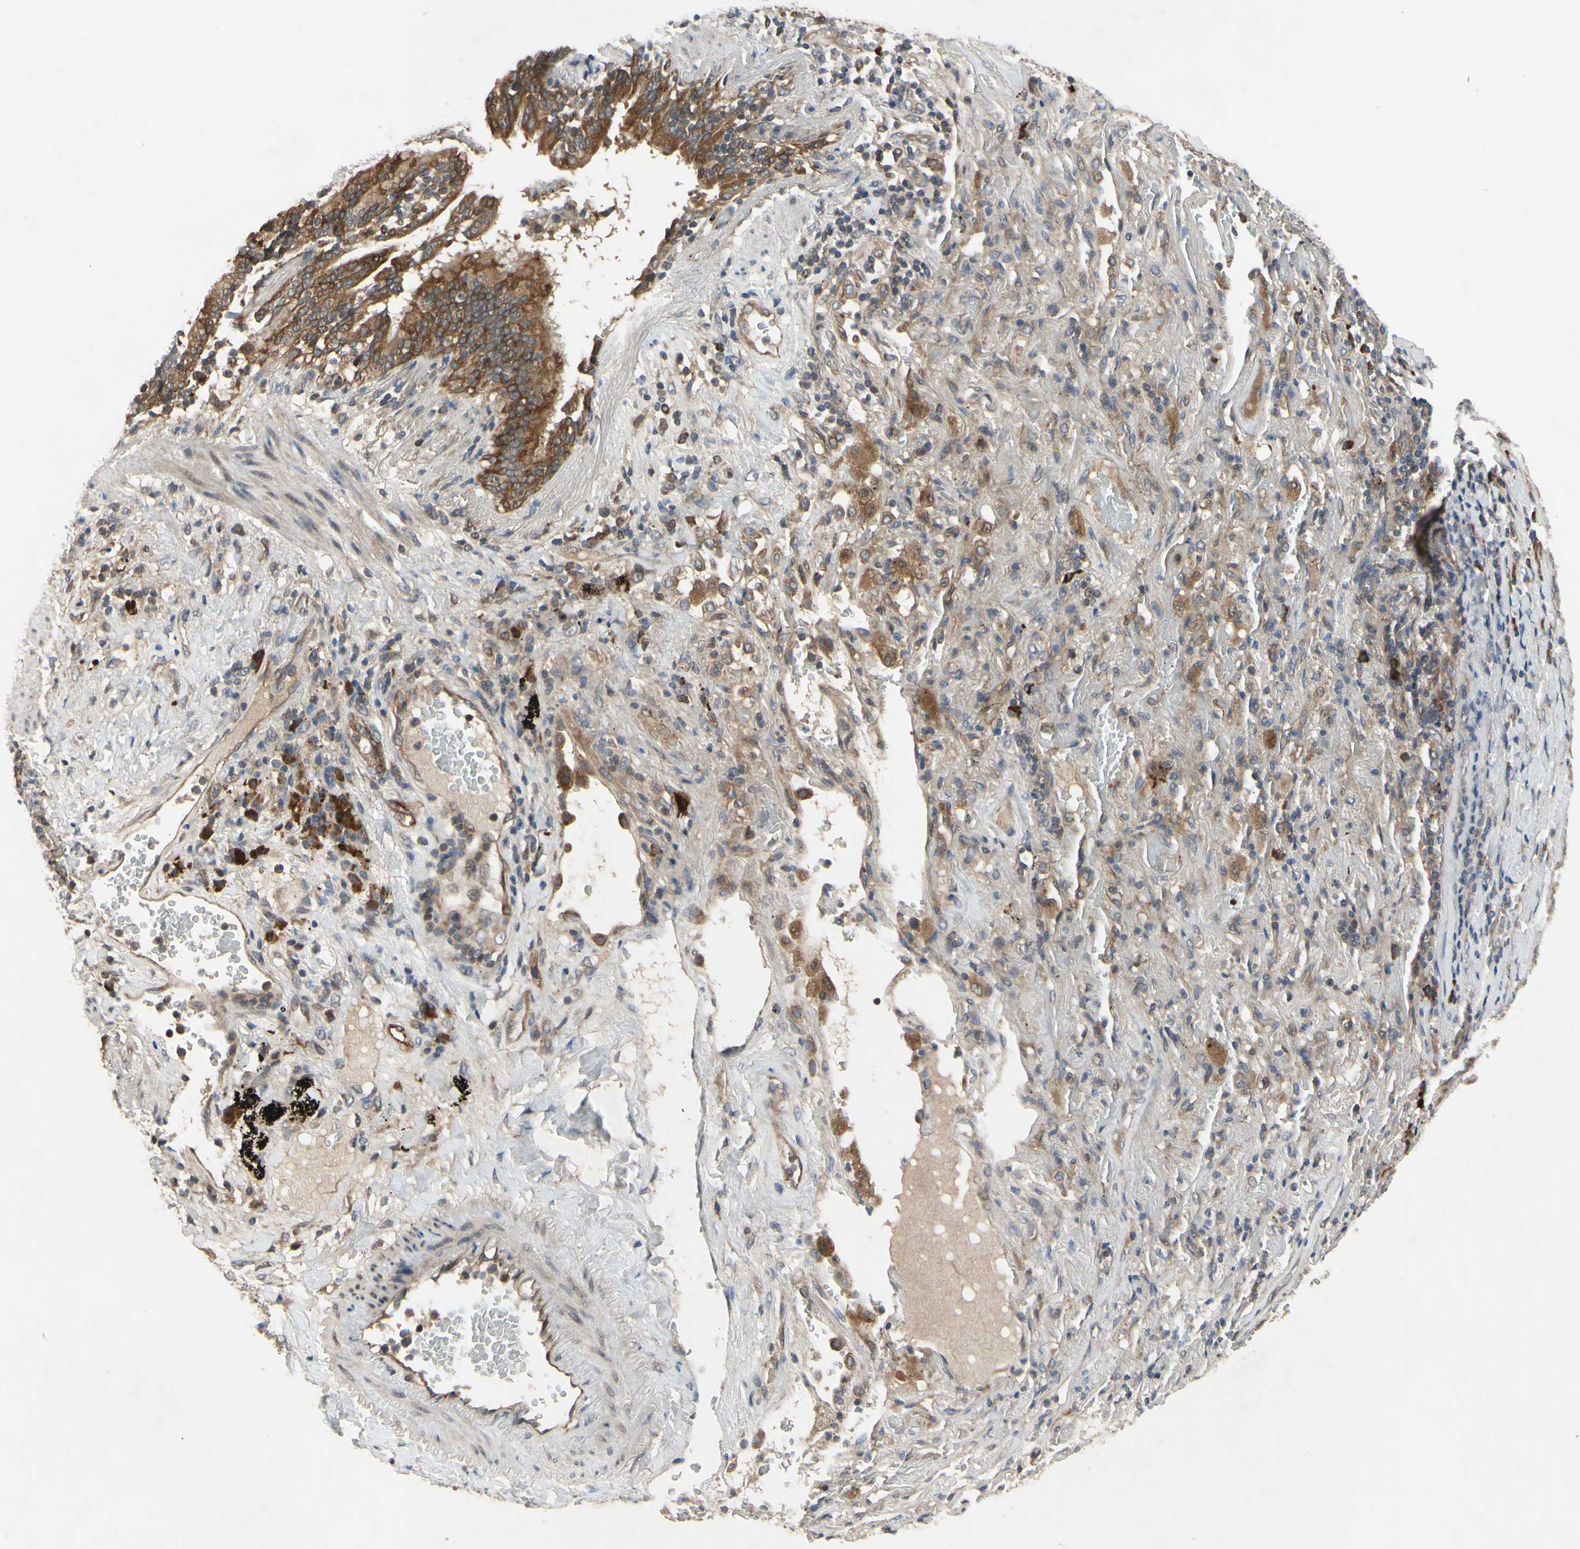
{"staining": {"intensity": "moderate", "quantity": ">75%", "location": "cytoplasmic/membranous"}, "tissue": "lung cancer", "cell_type": "Tumor cells", "image_type": "cancer", "snomed": [{"axis": "morphology", "description": "Squamous cell carcinoma, NOS"}, {"axis": "topography", "description": "Lung"}], "caption": "A micrograph showing moderate cytoplasmic/membranous expression in approximately >75% of tumor cells in squamous cell carcinoma (lung), as visualized by brown immunohistochemical staining.", "gene": "XIAP", "patient": {"sex": "male", "age": 57}}